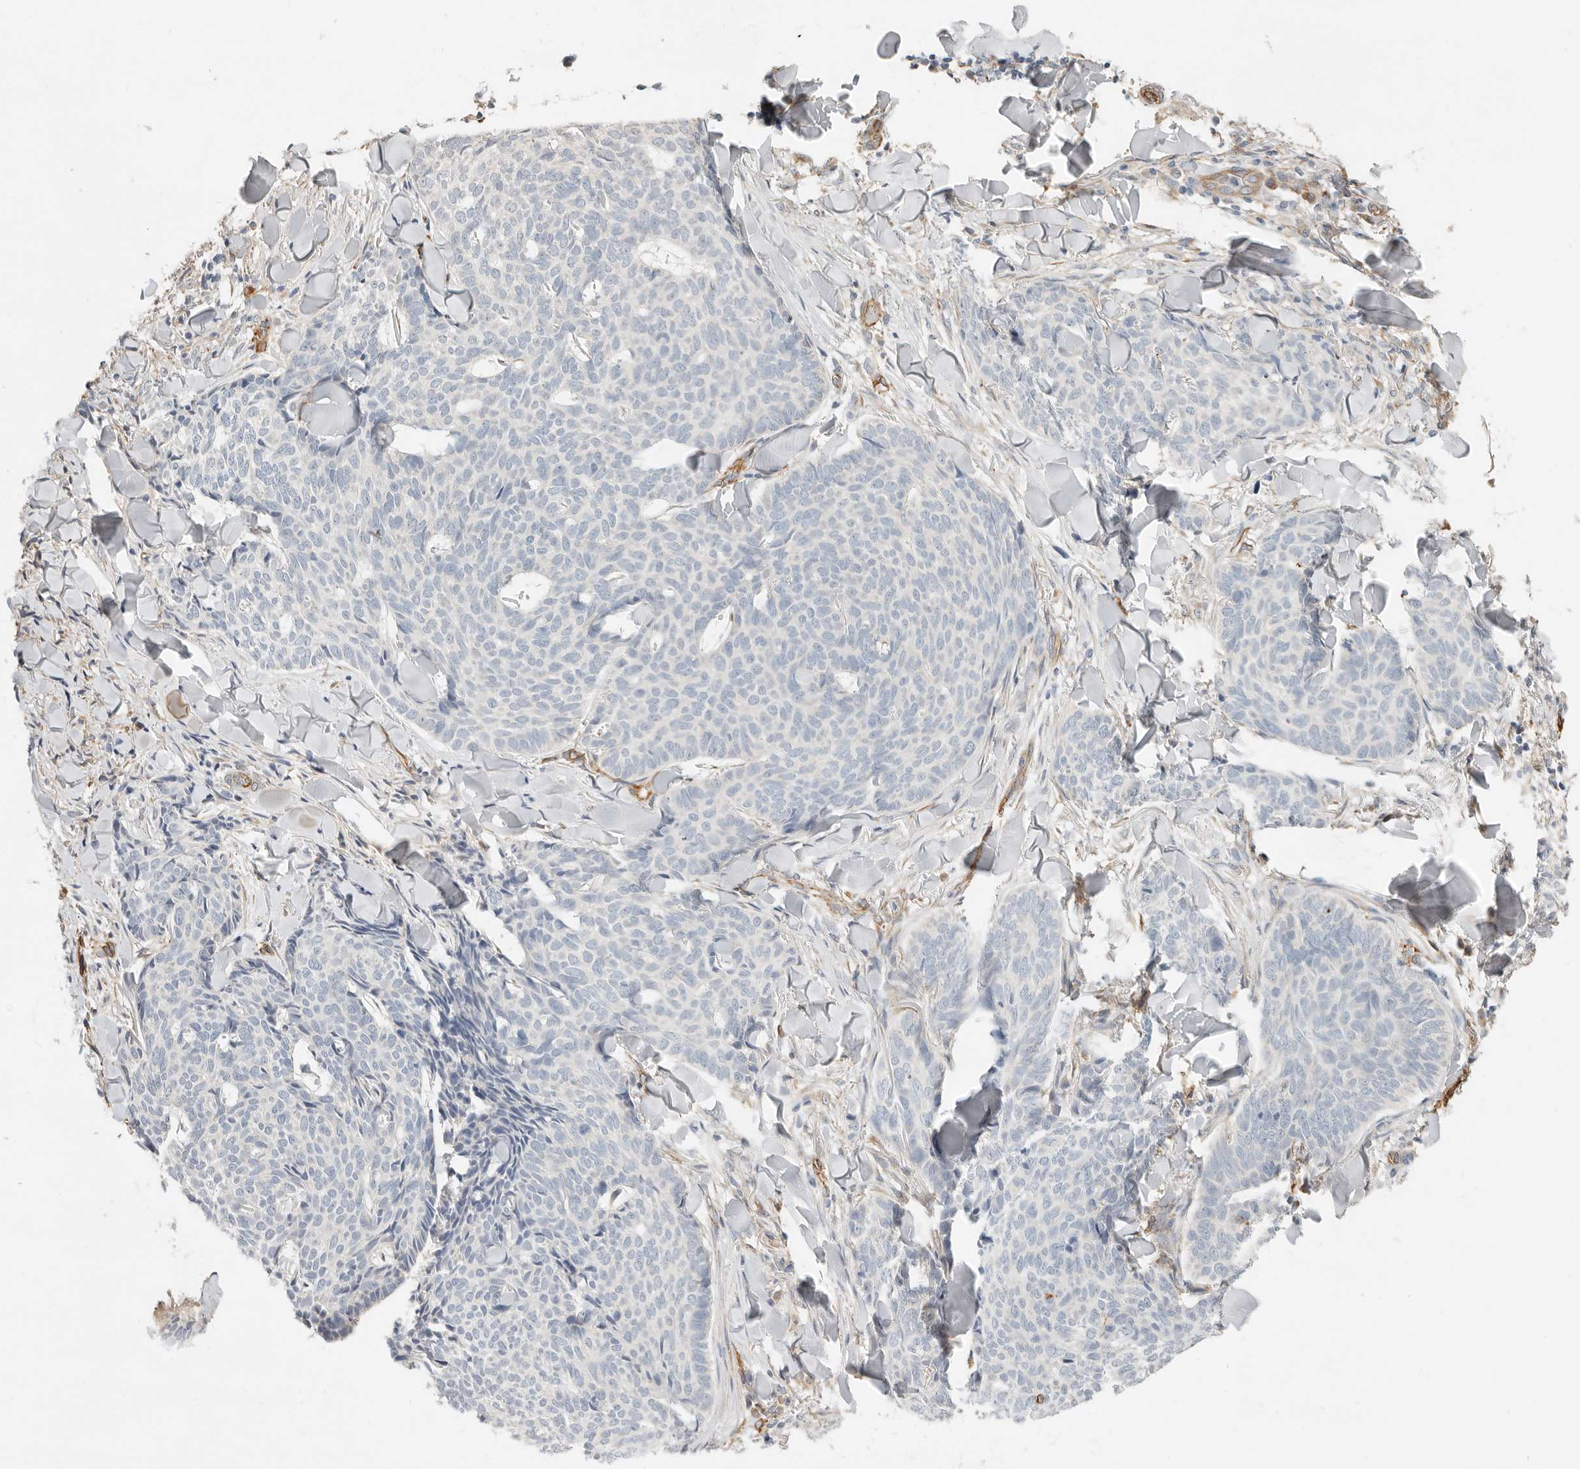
{"staining": {"intensity": "negative", "quantity": "none", "location": "none"}, "tissue": "skin cancer", "cell_type": "Tumor cells", "image_type": "cancer", "snomed": [{"axis": "morphology", "description": "Normal tissue, NOS"}, {"axis": "morphology", "description": "Basal cell carcinoma"}, {"axis": "topography", "description": "Skin"}], "caption": "The image shows no staining of tumor cells in skin cancer.", "gene": "SPRING1", "patient": {"sex": "male", "age": 50}}